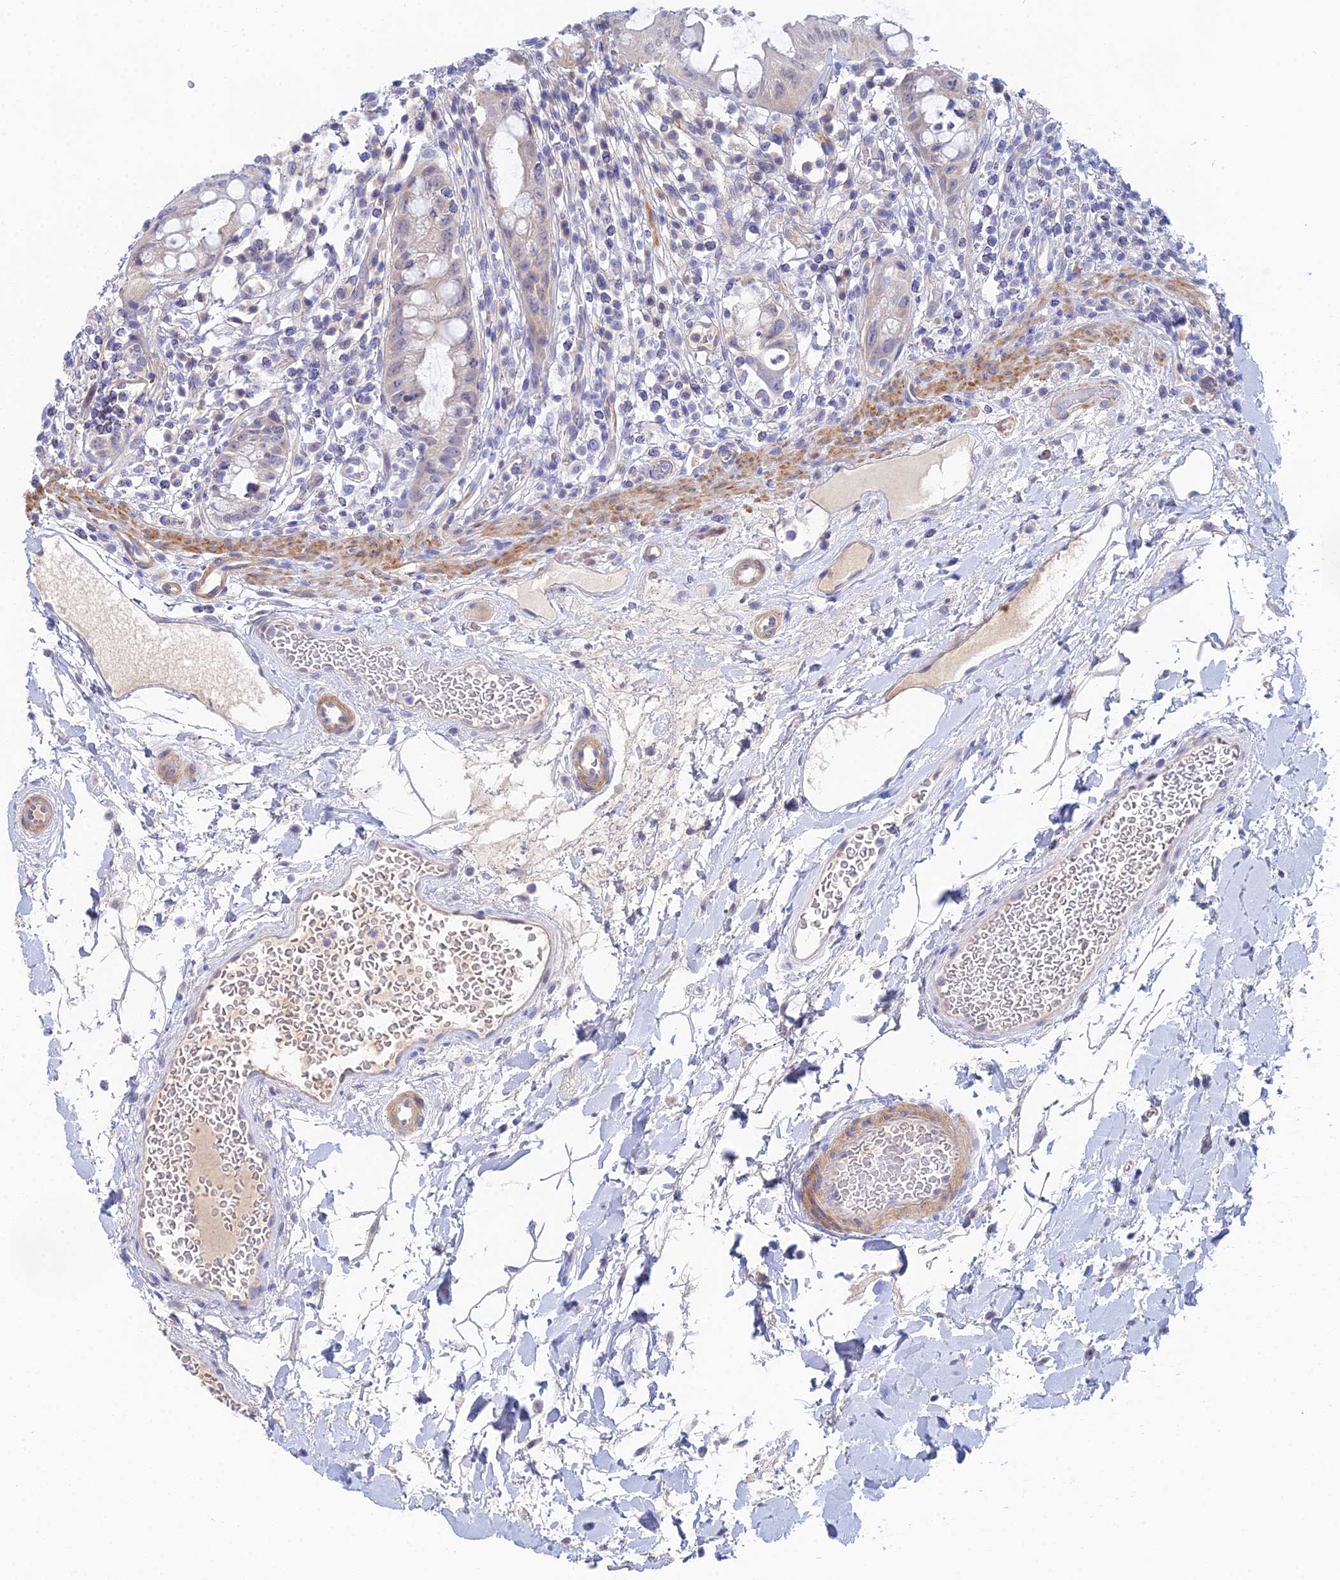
{"staining": {"intensity": "moderate", "quantity": "<25%", "location": "nuclear"}, "tissue": "rectum", "cell_type": "Glandular cells", "image_type": "normal", "snomed": [{"axis": "morphology", "description": "Normal tissue, NOS"}, {"axis": "topography", "description": "Rectum"}], "caption": "Rectum stained with a brown dye demonstrates moderate nuclear positive staining in about <25% of glandular cells.", "gene": "DNAH14", "patient": {"sex": "female", "age": 57}}